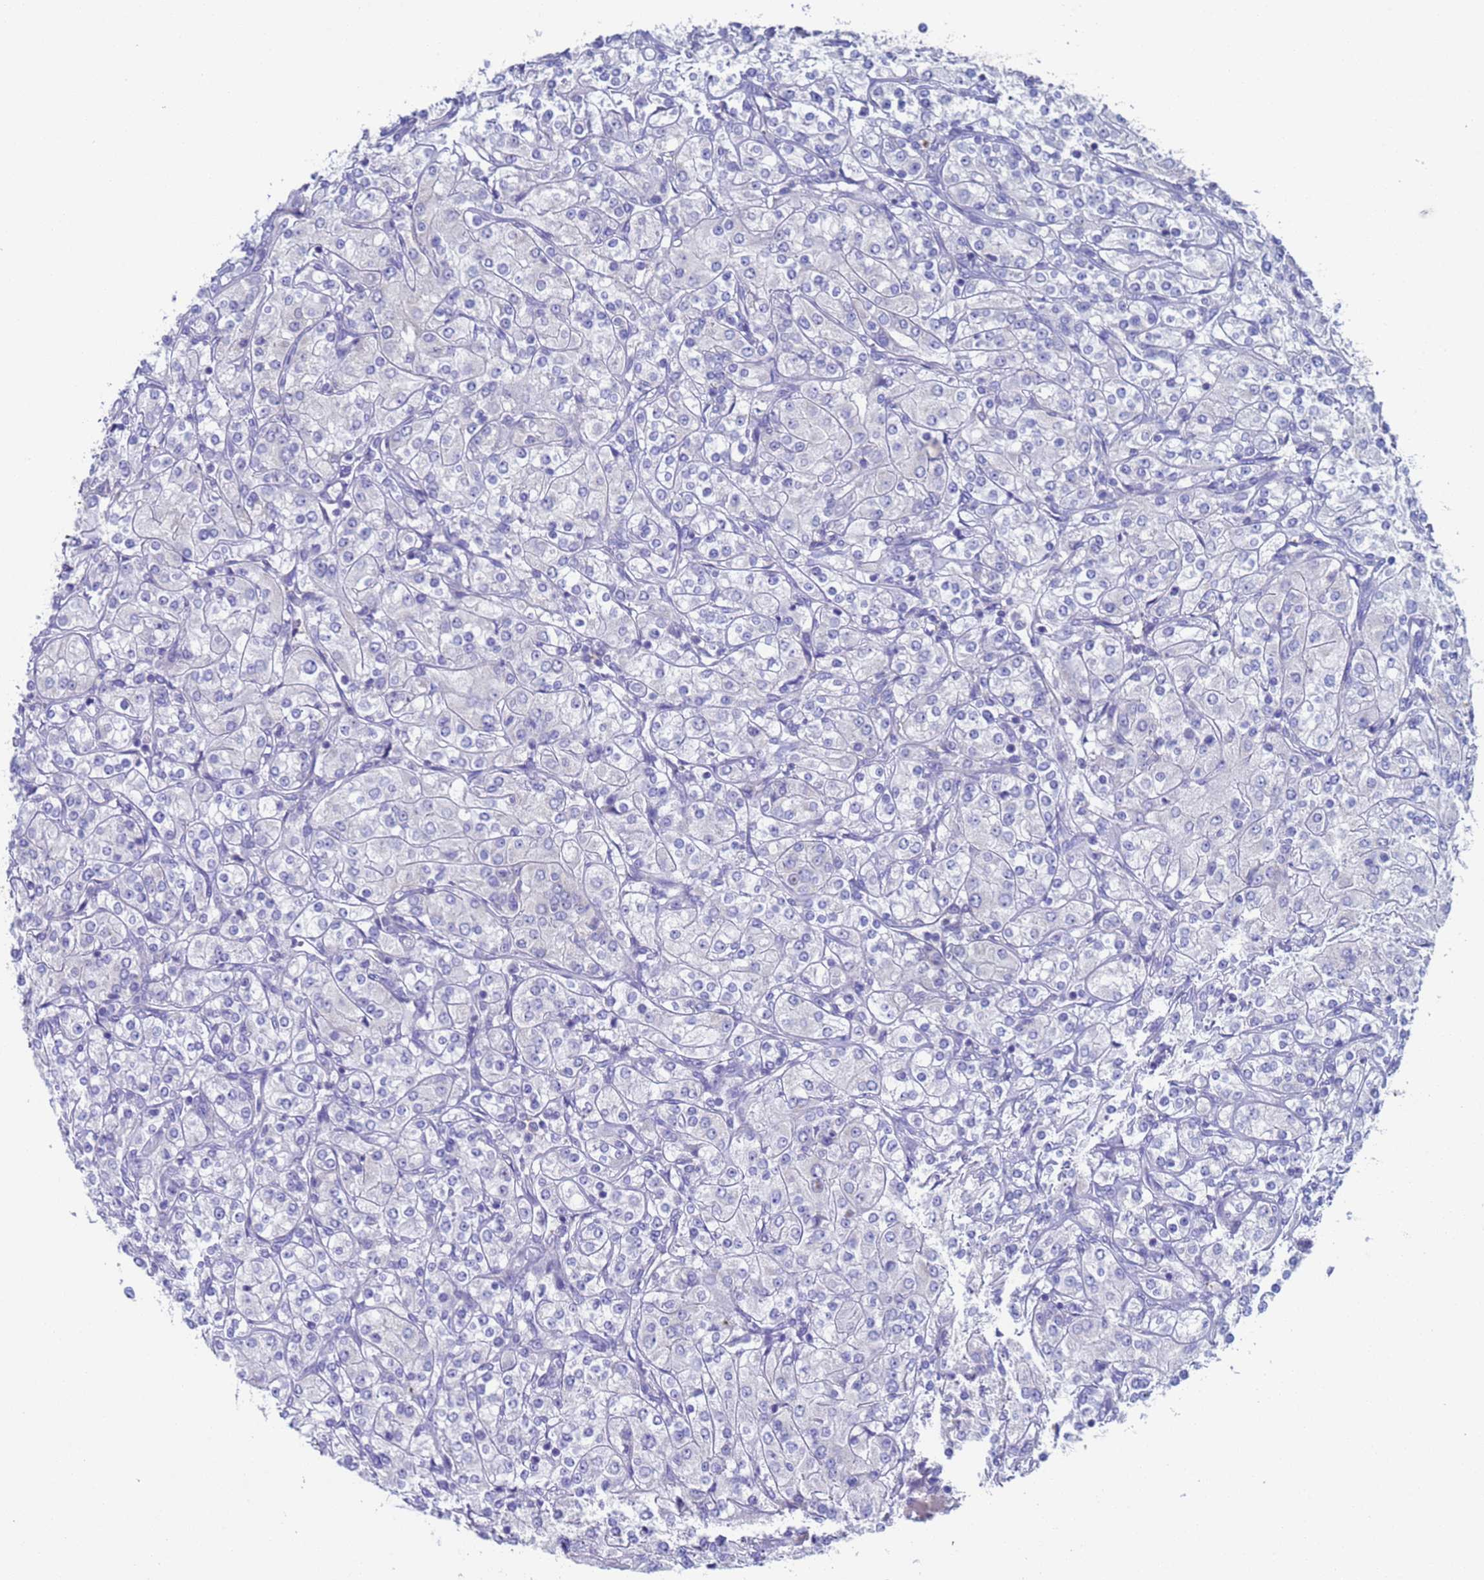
{"staining": {"intensity": "negative", "quantity": "none", "location": "none"}, "tissue": "renal cancer", "cell_type": "Tumor cells", "image_type": "cancer", "snomed": [{"axis": "morphology", "description": "Adenocarcinoma, NOS"}, {"axis": "topography", "description": "Kidney"}], "caption": "The photomicrograph displays no significant positivity in tumor cells of renal cancer.", "gene": "PET117", "patient": {"sex": "male", "age": 77}}